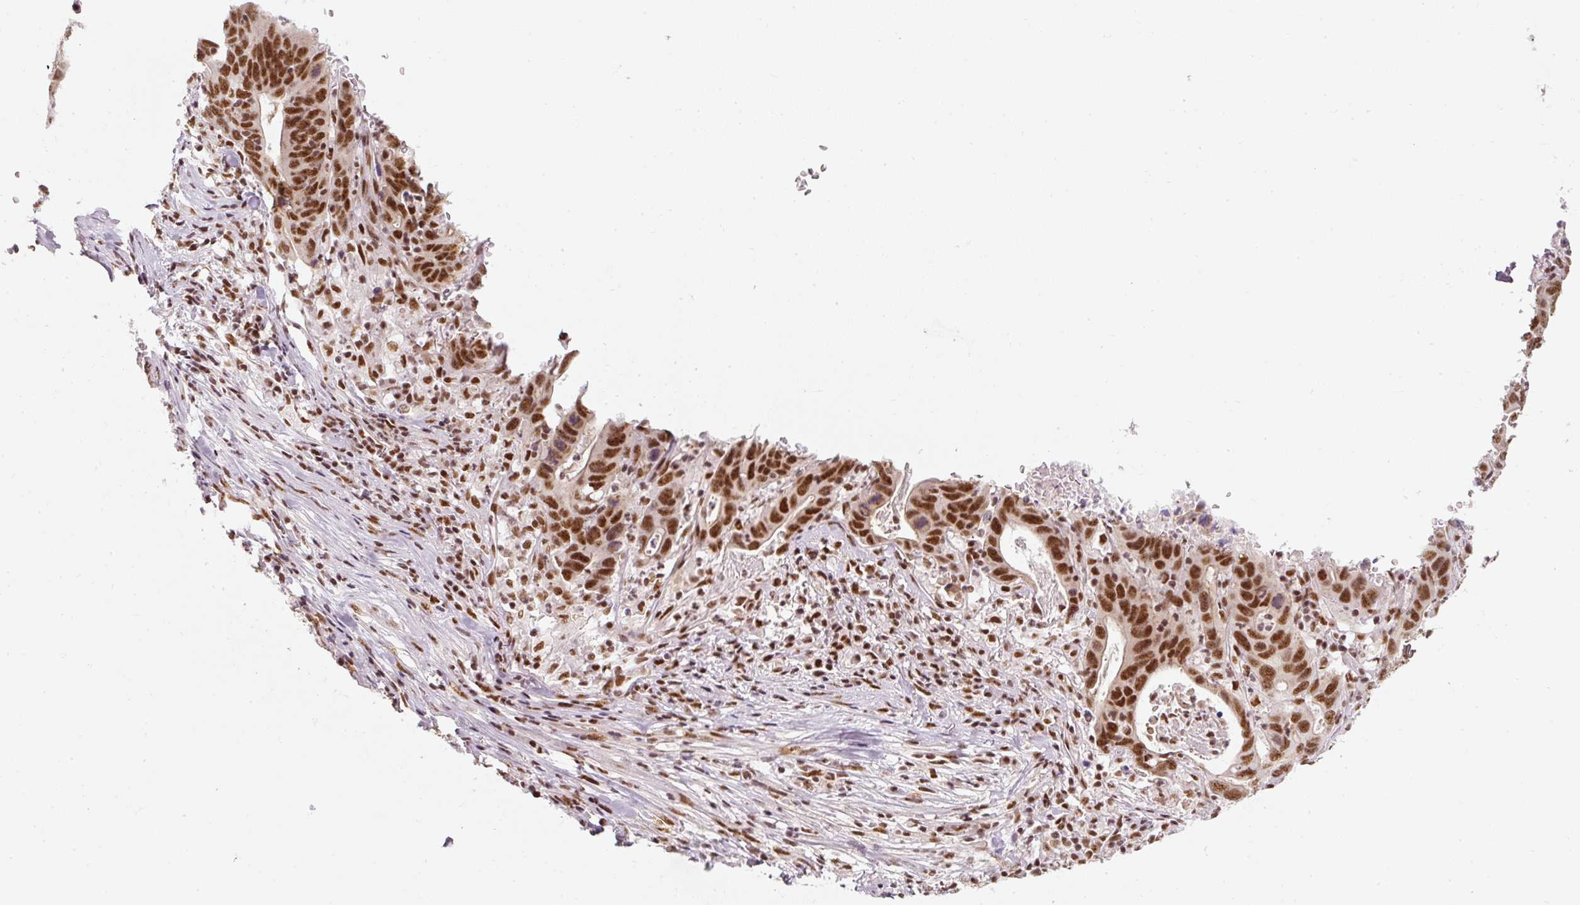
{"staining": {"intensity": "strong", "quantity": ">75%", "location": "nuclear"}, "tissue": "lung cancer", "cell_type": "Tumor cells", "image_type": "cancer", "snomed": [{"axis": "morphology", "description": "Adenocarcinoma, NOS"}, {"axis": "topography", "description": "Lung"}], "caption": "Brown immunohistochemical staining in human adenocarcinoma (lung) demonstrates strong nuclear staining in approximately >75% of tumor cells.", "gene": "U2AF2", "patient": {"sex": "female", "age": 60}}